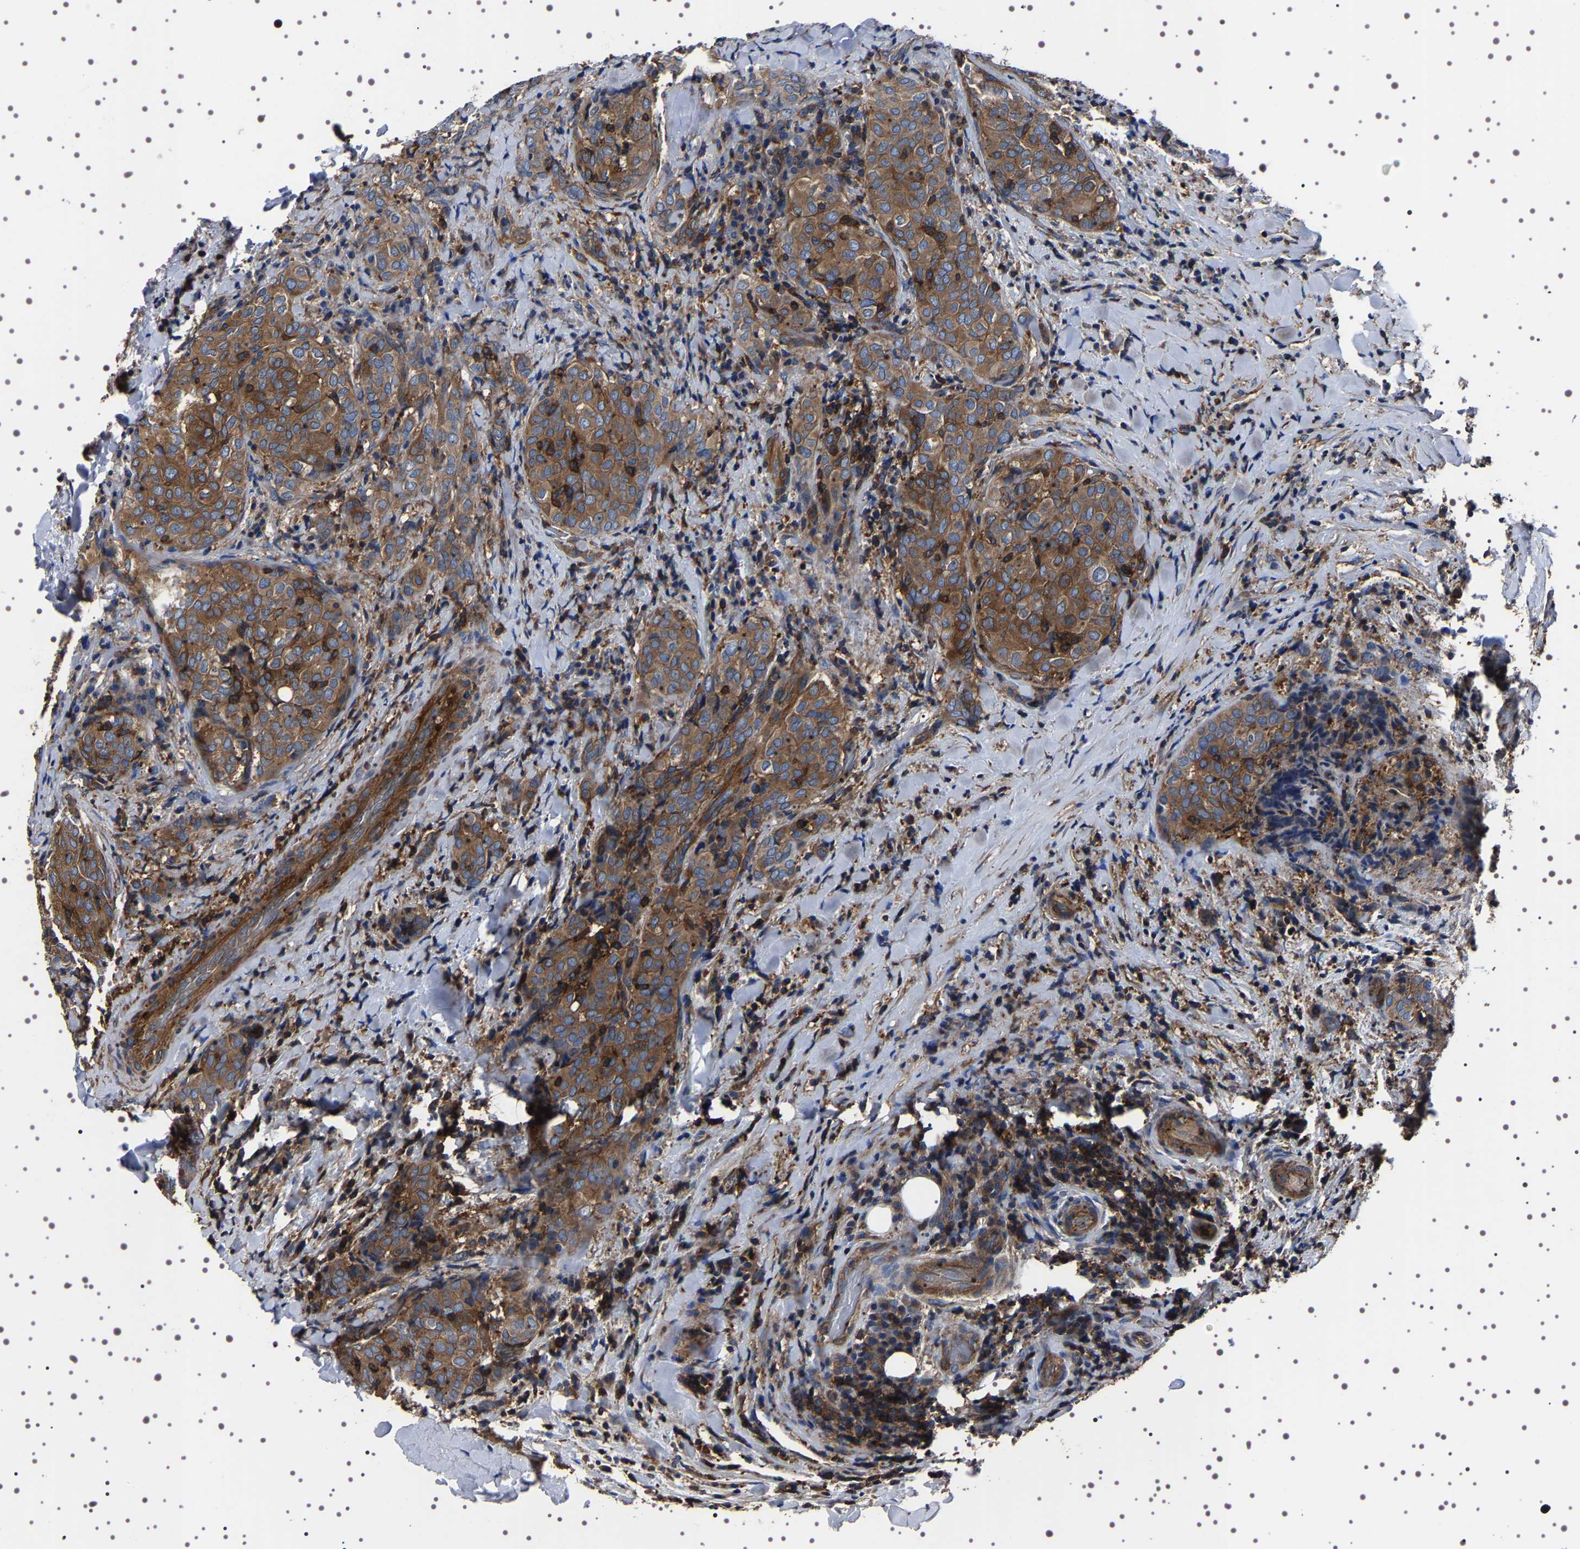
{"staining": {"intensity": "moderate", "quantity": ">75%", "location": "cytoplasmic/membranous"}, "tissue": "thyroid cancer", "cell_type": "Tumor cells", "image_type": "cancer", "snomed": [{"axis": "morphology", "description": "Normal tissue, NOS"}, {"axis": "morphology", "description": "Papillary adenocarcinoma, NOS"}, {"axis": "topography", "description": "Thyroid gland"}], "caption": "IHC photomicrograph of human thyroid papillary adenocarcinoma stained for a protein (brown), which demonstrates medium levels of moderate cytoplasmic/membranous expression in approximately >75% of tumor cells.", "gene": "WDR1", "patient": {"sex": "female", "age": 30}}